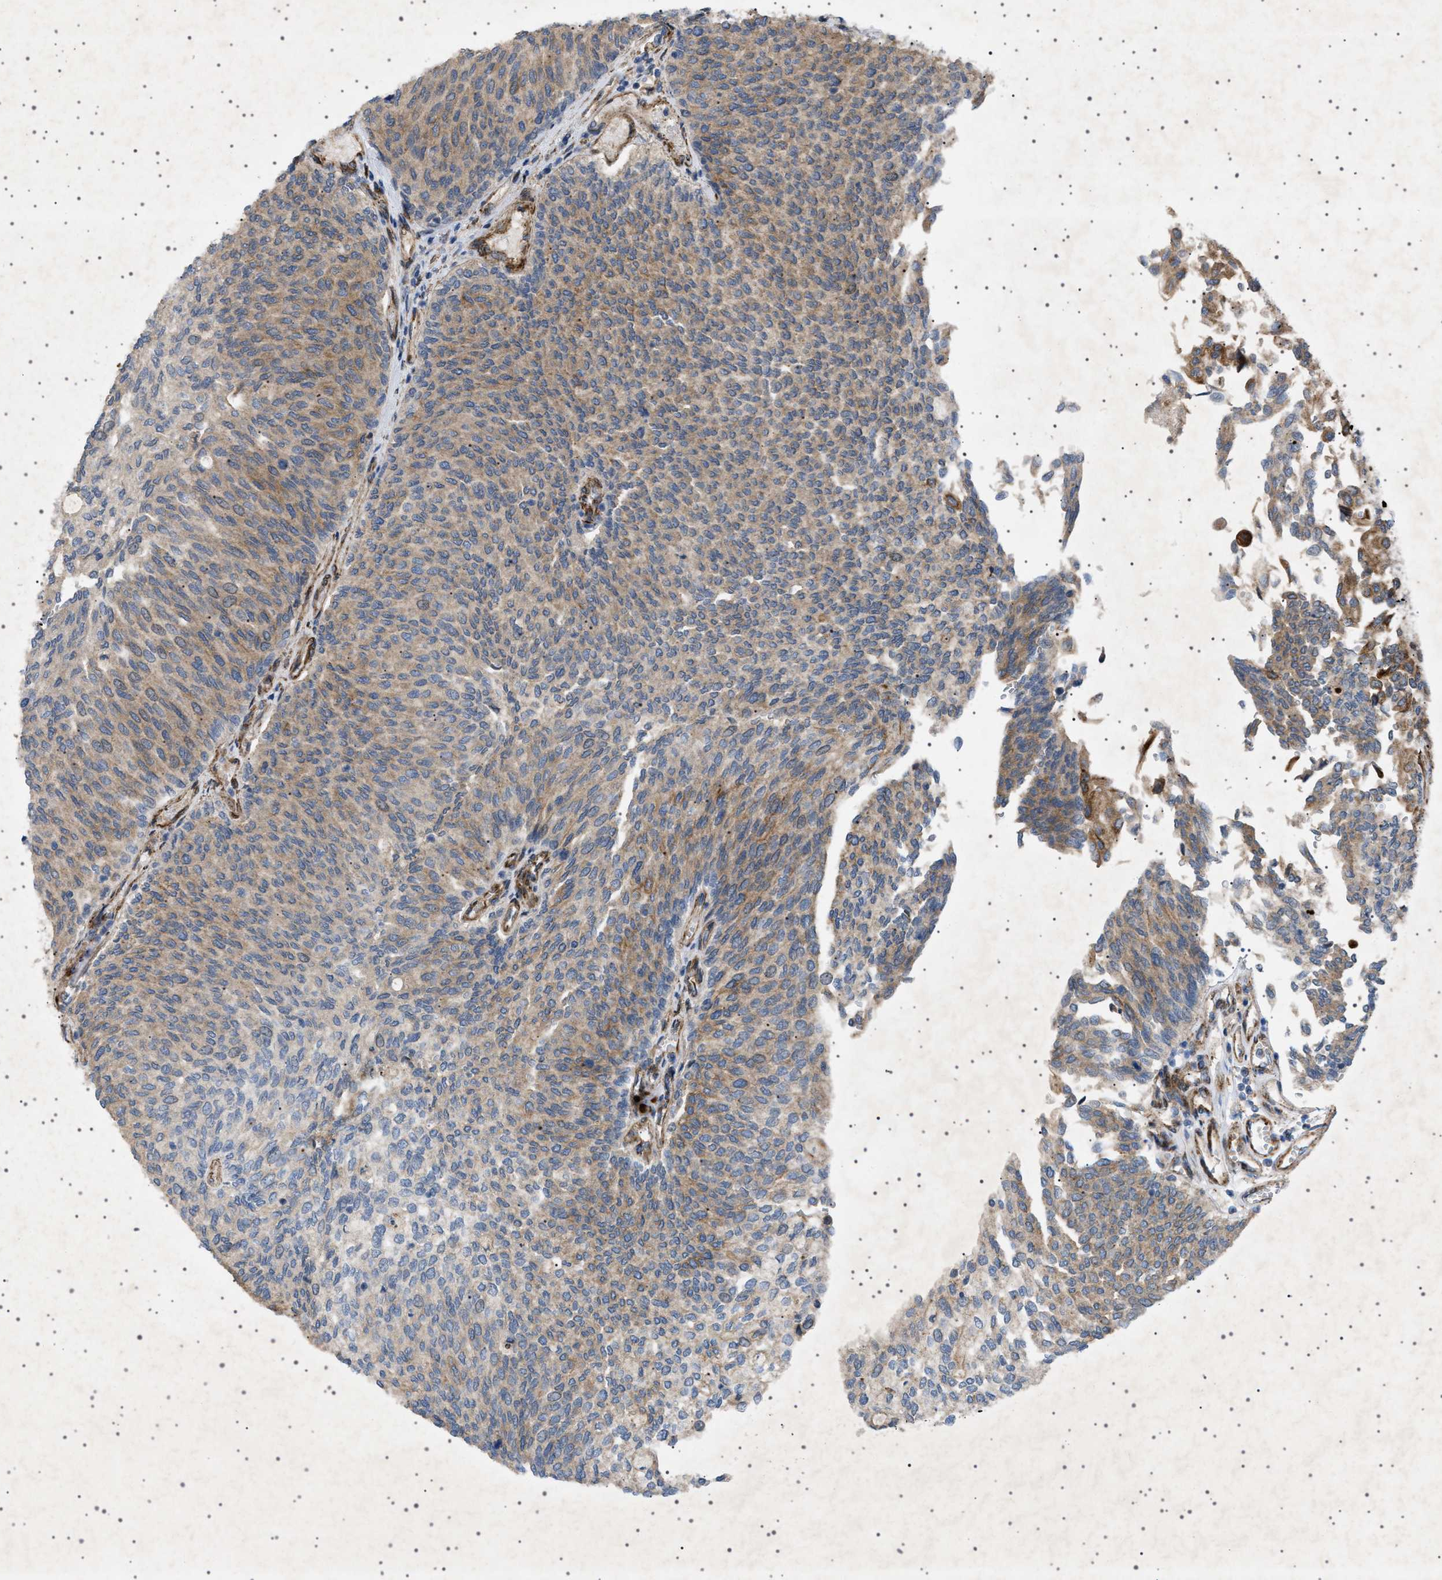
{"staining": {"intensity": "moderate", "quantity": ">75%", "location": "cytoplasmic/membranous"}, "tissue": "urothelial cancer", "cell_type": "Tumor cells", "image_type": "cancer", "snomed": [{"axis": "morphology", "description": "Urothelial carcinoma, Low grade"}, {"axis": "topography", "description": "Urinary bladder"}], "caption": "Tumor cells show medium levels of moderate cytoplasmic/membranous expression in approximately >75% of cells in human urothelial cancer. Immunohistochemistry stains the protein in brown and the nuclei are stained blue.", "gene": "CCDC186", "patient": {"sex": "female", "age": 79}}